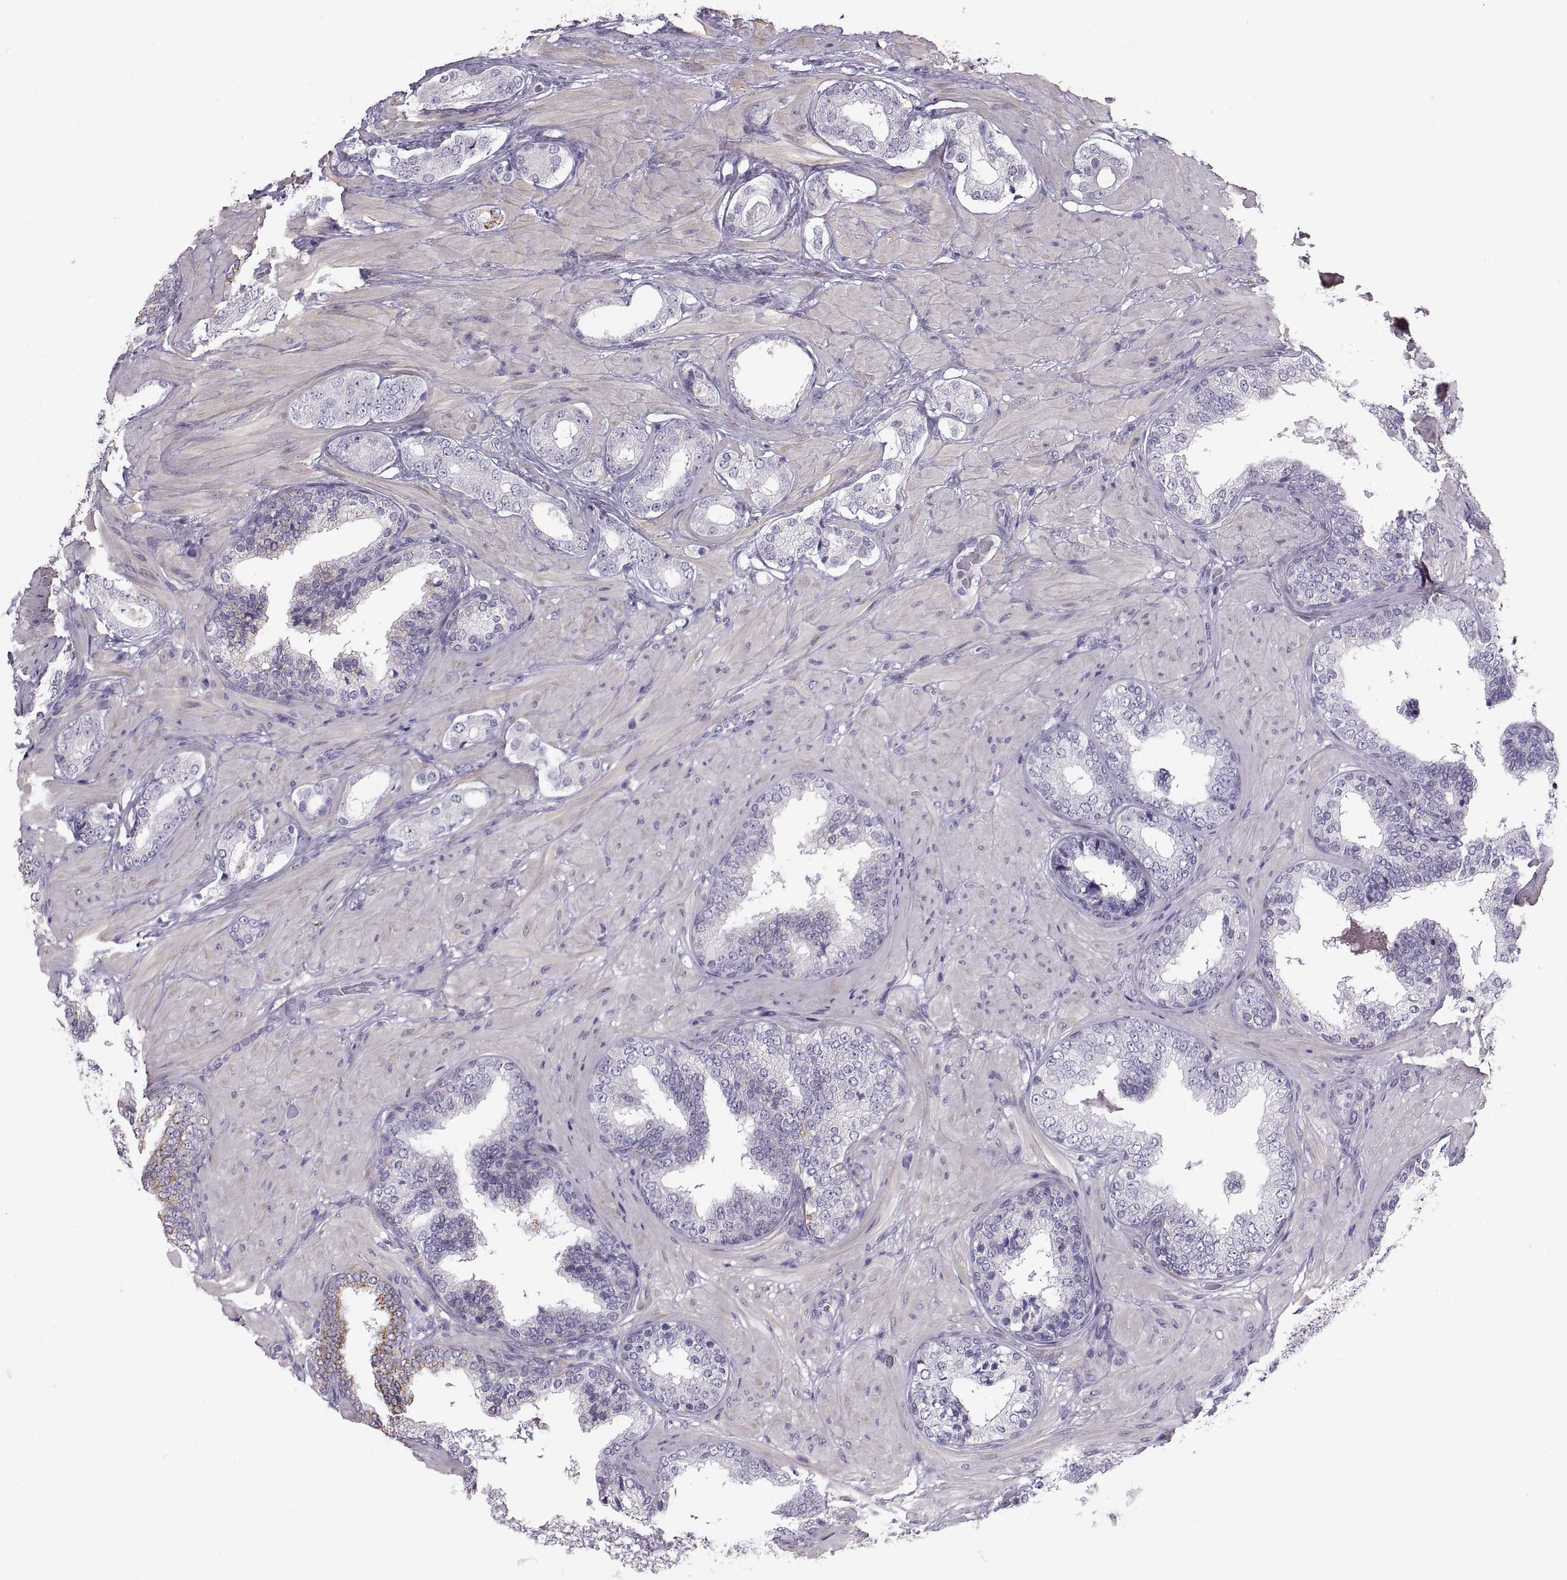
{"staining": {"intensity": "negative", "quantity": "none", "location": "none"}, "tissue": "prostate cancer", "cell_type": "Tumor cells", "image_type": "cancer", "snomed": [{"axis": "morphology", "description": "Adenocarcinoma, Low grade"}, {"axis": "topography", "description": "Prostate"}], "caption": "Histopathology image shows no protein positivity in tumor cells of prostate cancer tissue.", "gene": "COL9A3", "patient": {"sex": "male", "age": 60}}